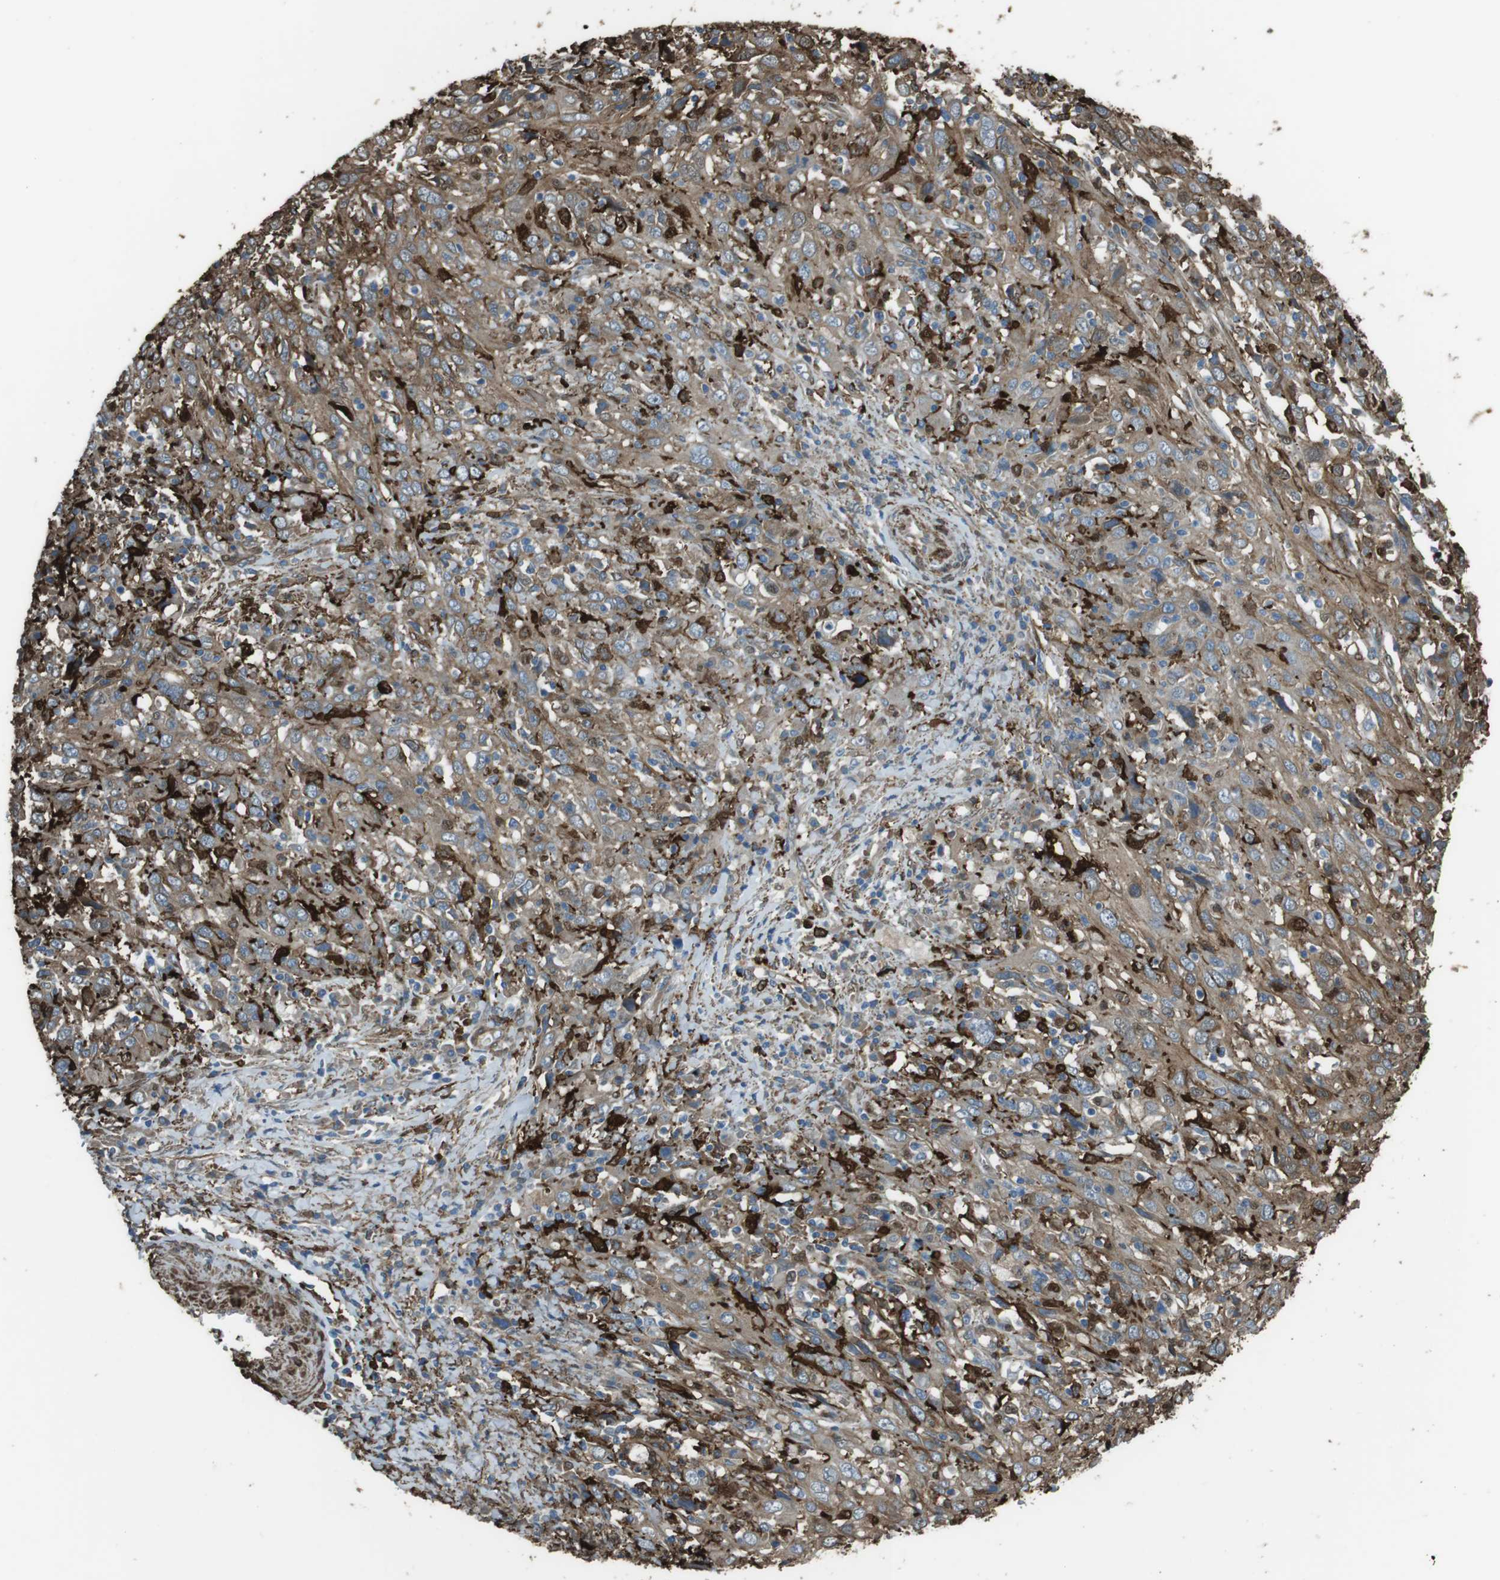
{"staining": {"intensity": "moderate", "quantity": ">75%", "location": "cytoplasmic/membranous"}, "tissue": "cervical cancer", "cell_type": "Tumor cells", "image_type": "cancer", "snomed": [{"axis": "morphology", "description": "Squamous cell carcinoma, NOS"}, {"axis": "topography", "description": "Cervix"}], "caption": "The immunohistochemical stain shows moderate cytoplasmic/membranous expression in tumor cells of cervical squamous cell carcinoma tissue.", "gene": "SFT2D1", "patient": {"sex": "female", "age": 46}}